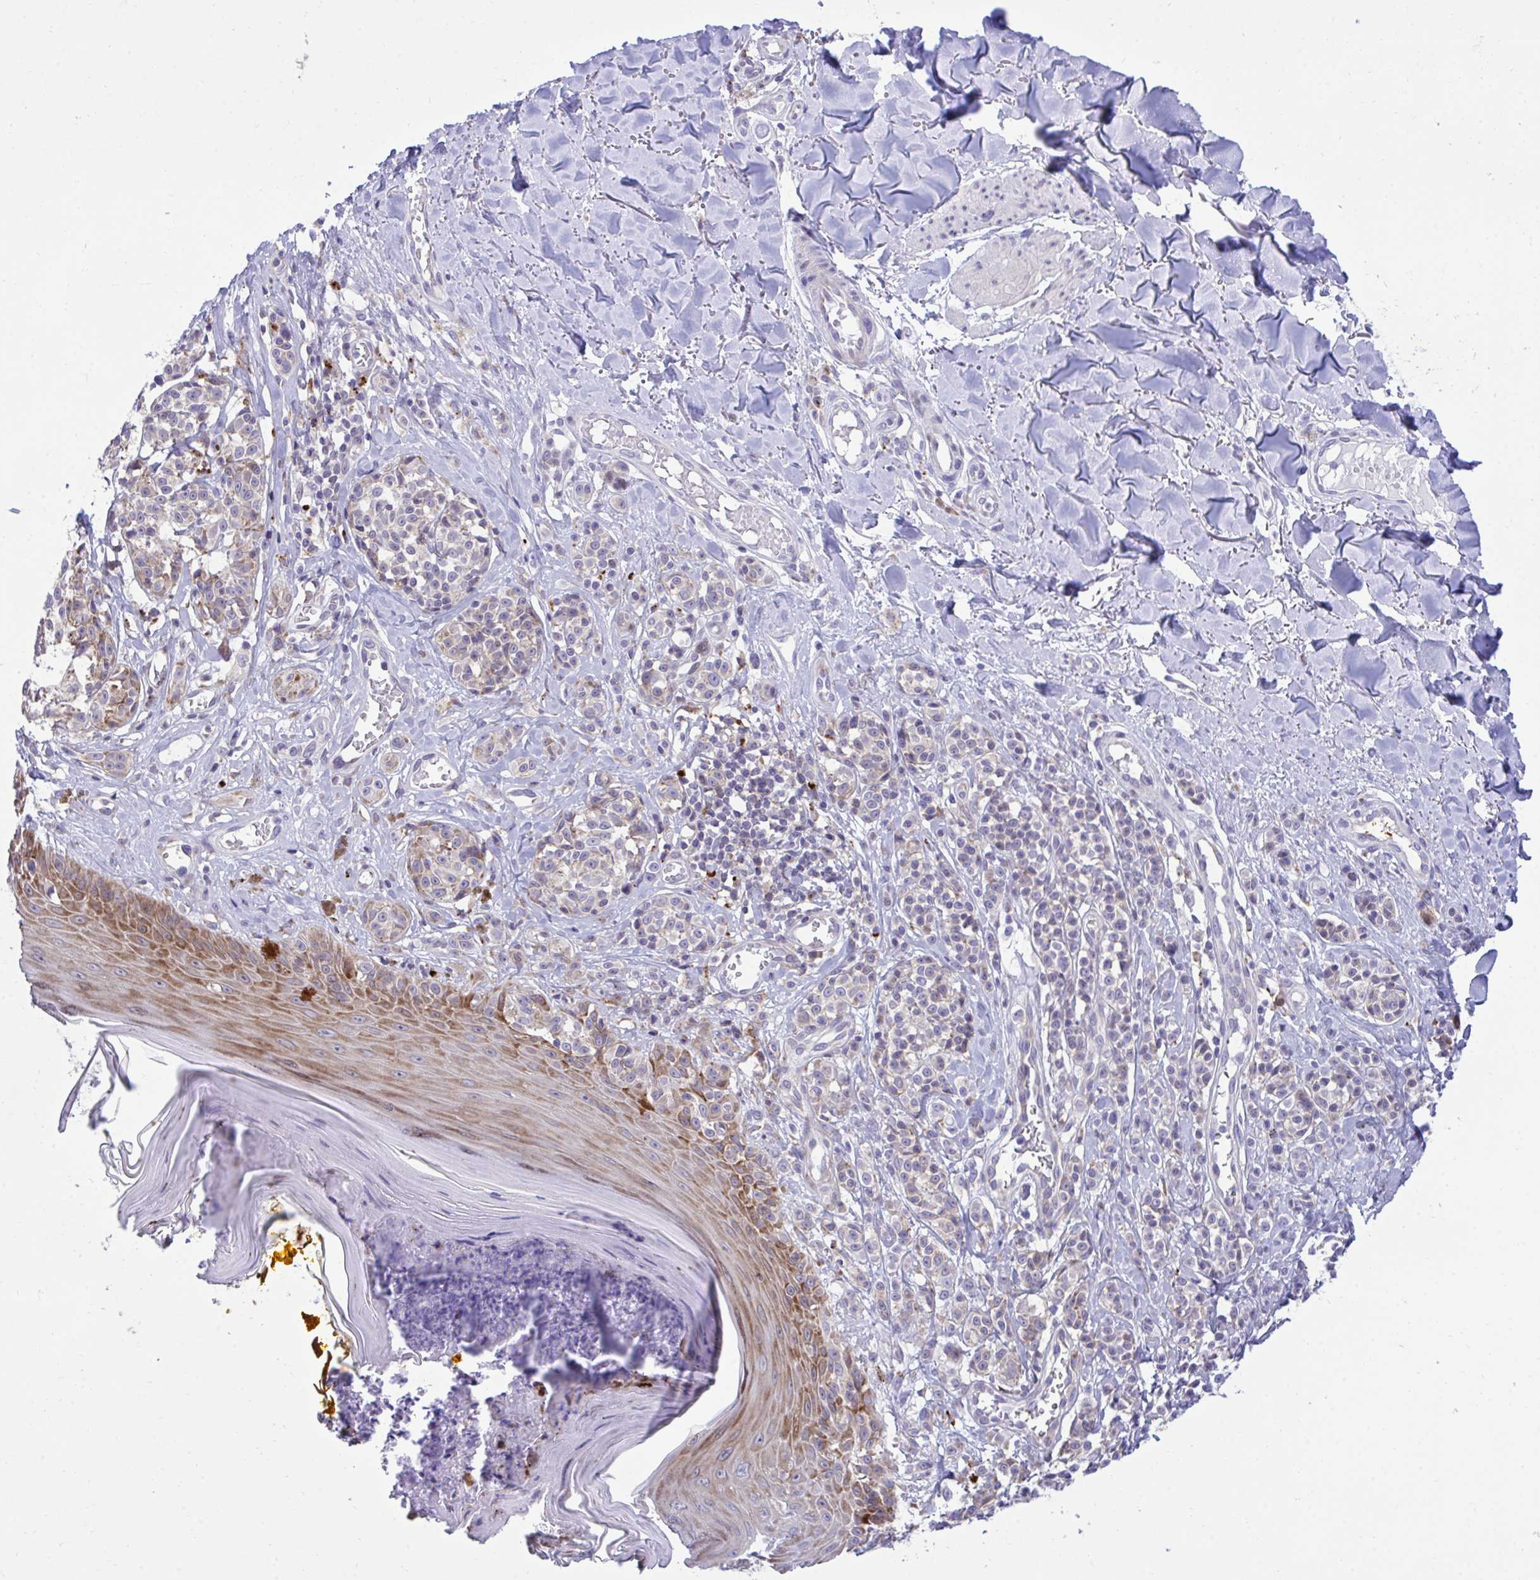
{"staining": {"intensity": "weak", "quantity": "25%-75%", "location": "cytoplasmic/membranous"}, "tissue": "melanoma", "cell_type": "Tumor cells", "image_type": "cancer", "snomed": [{"axis": "morphology", "description": "Malignant melanoma, NOS"}, {"axis": "topography", "description": "Skin"}], "caption": "Malignant melanoma tissue demonstrates weak cytoplasmic/membranous positivity in about 25%-75% of tumor cells", "gene": "RPS15", "patient": {"sex": "male", "age": 74}}